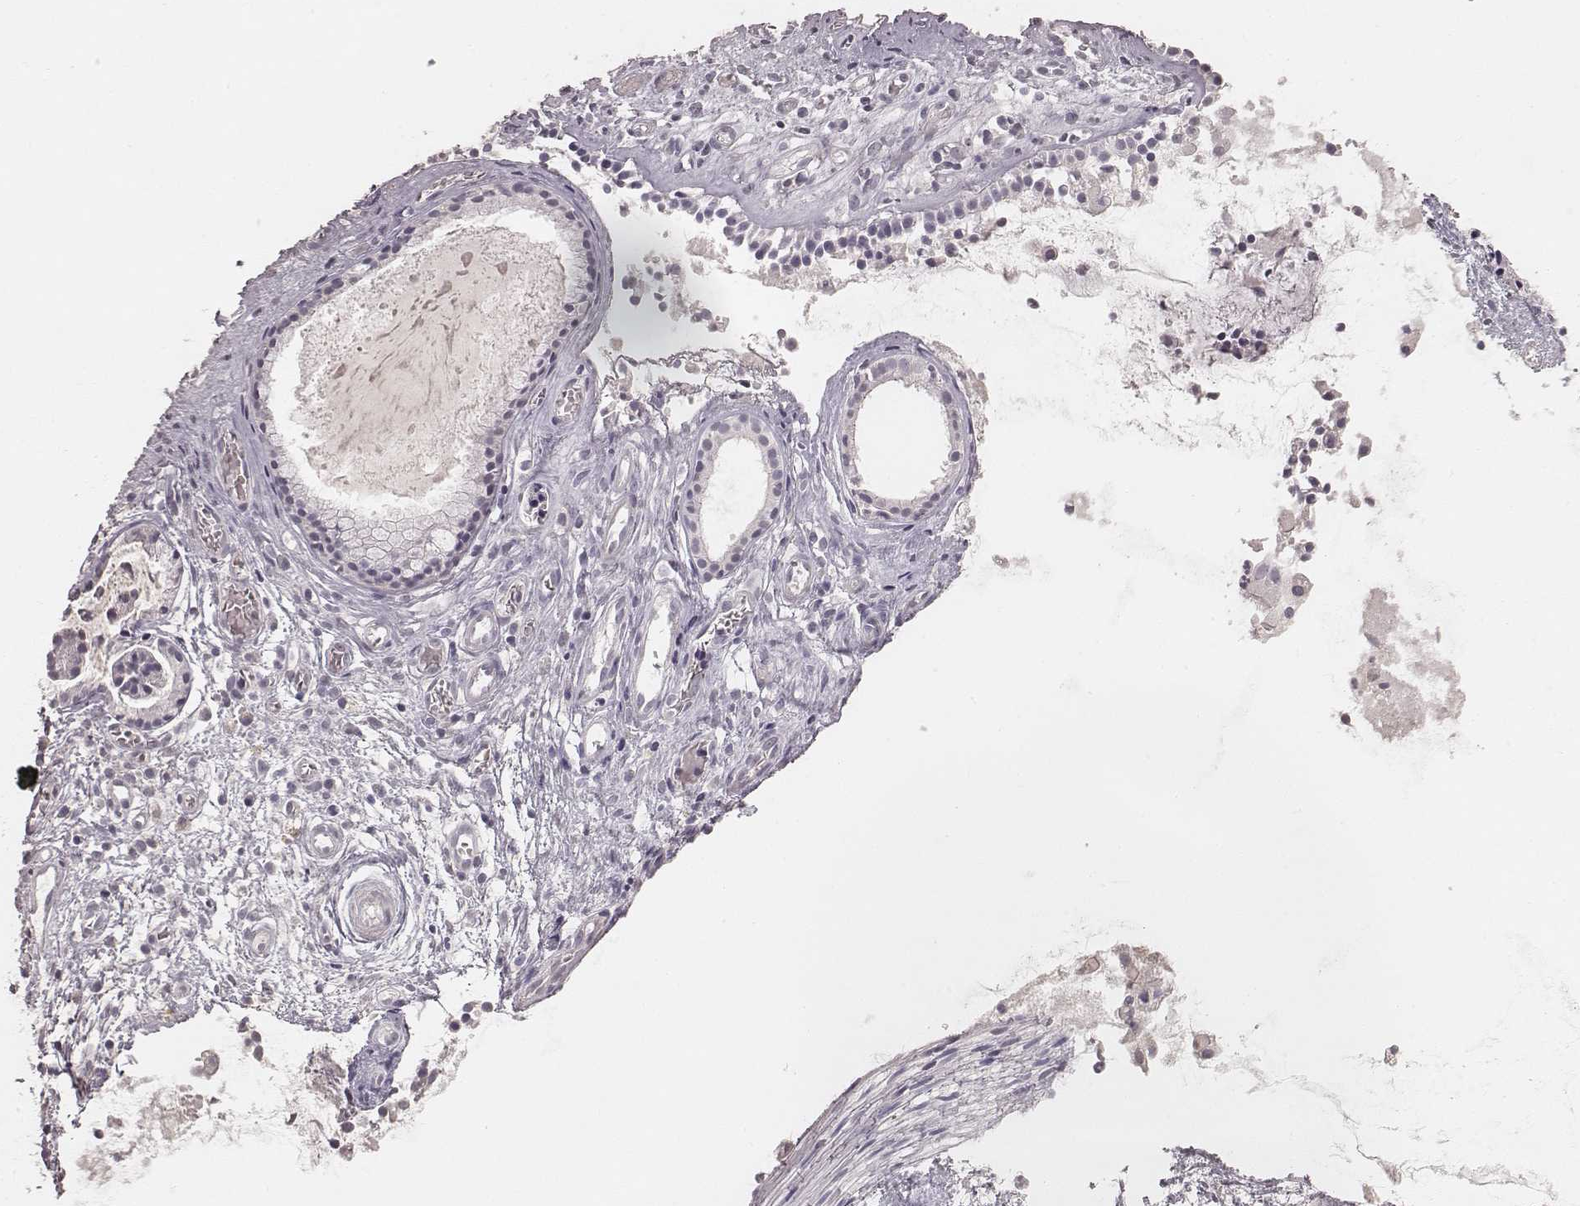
{"staining": {"intensity": "negative", "quantity": "none", "location": "none"}, "tissue": "nasopharynx", "cell_type": "Respiratory epithelial cells", "image_type": "normal", "snomed": [{"axis": "morphology", "description": "Normal tissue, NOS"}, {"axis": "topography", "description": "Nasopharynx"}], "caption": "Micrograph shows no protein positivity in respiratory epithelial cells of normal nasopharynx. (Brightfield microscopy of DAB IHC at high magnification).", "gene": "LY6K", "patient": {"sex": "male", "age": 31}}